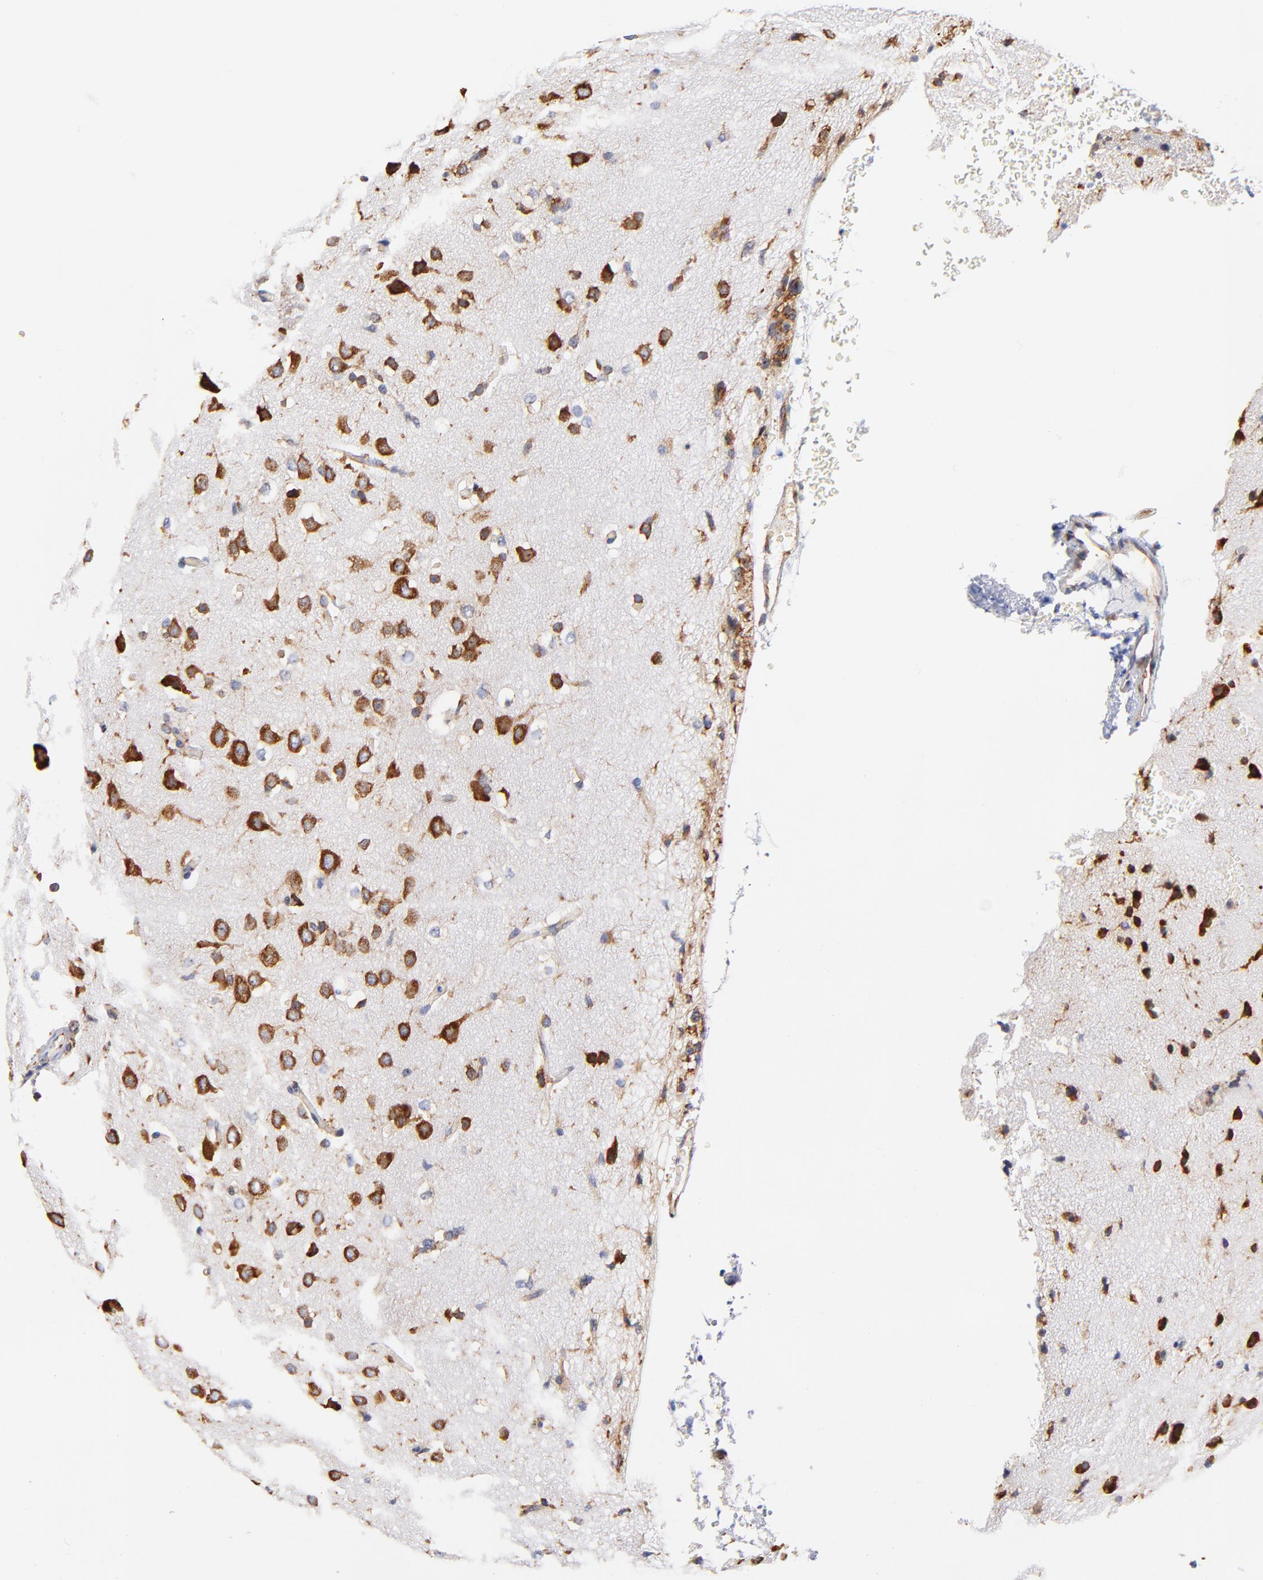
{"staining": {"intensity": "strong", "quantity": ">75%", "location": "cytoplasmic/membranous"}, "tissue": "glioma", "cell_type": "Tumor cells", "image_type": "cancer", "snomed": [{"axis": "morphology", "description": "Glioma, malignant, High grade"}, {"axis": "topography", "description": "Brain"}], "caption": "Protein expression analysis of glioma displays strong cytoplasmic/membranous staining in about >75% of tumor cells. (Brightfield microscopy of DAB IHC at high magnification).", "gene": "RPL27", "patient": {"sex": "male", "age": 68}}